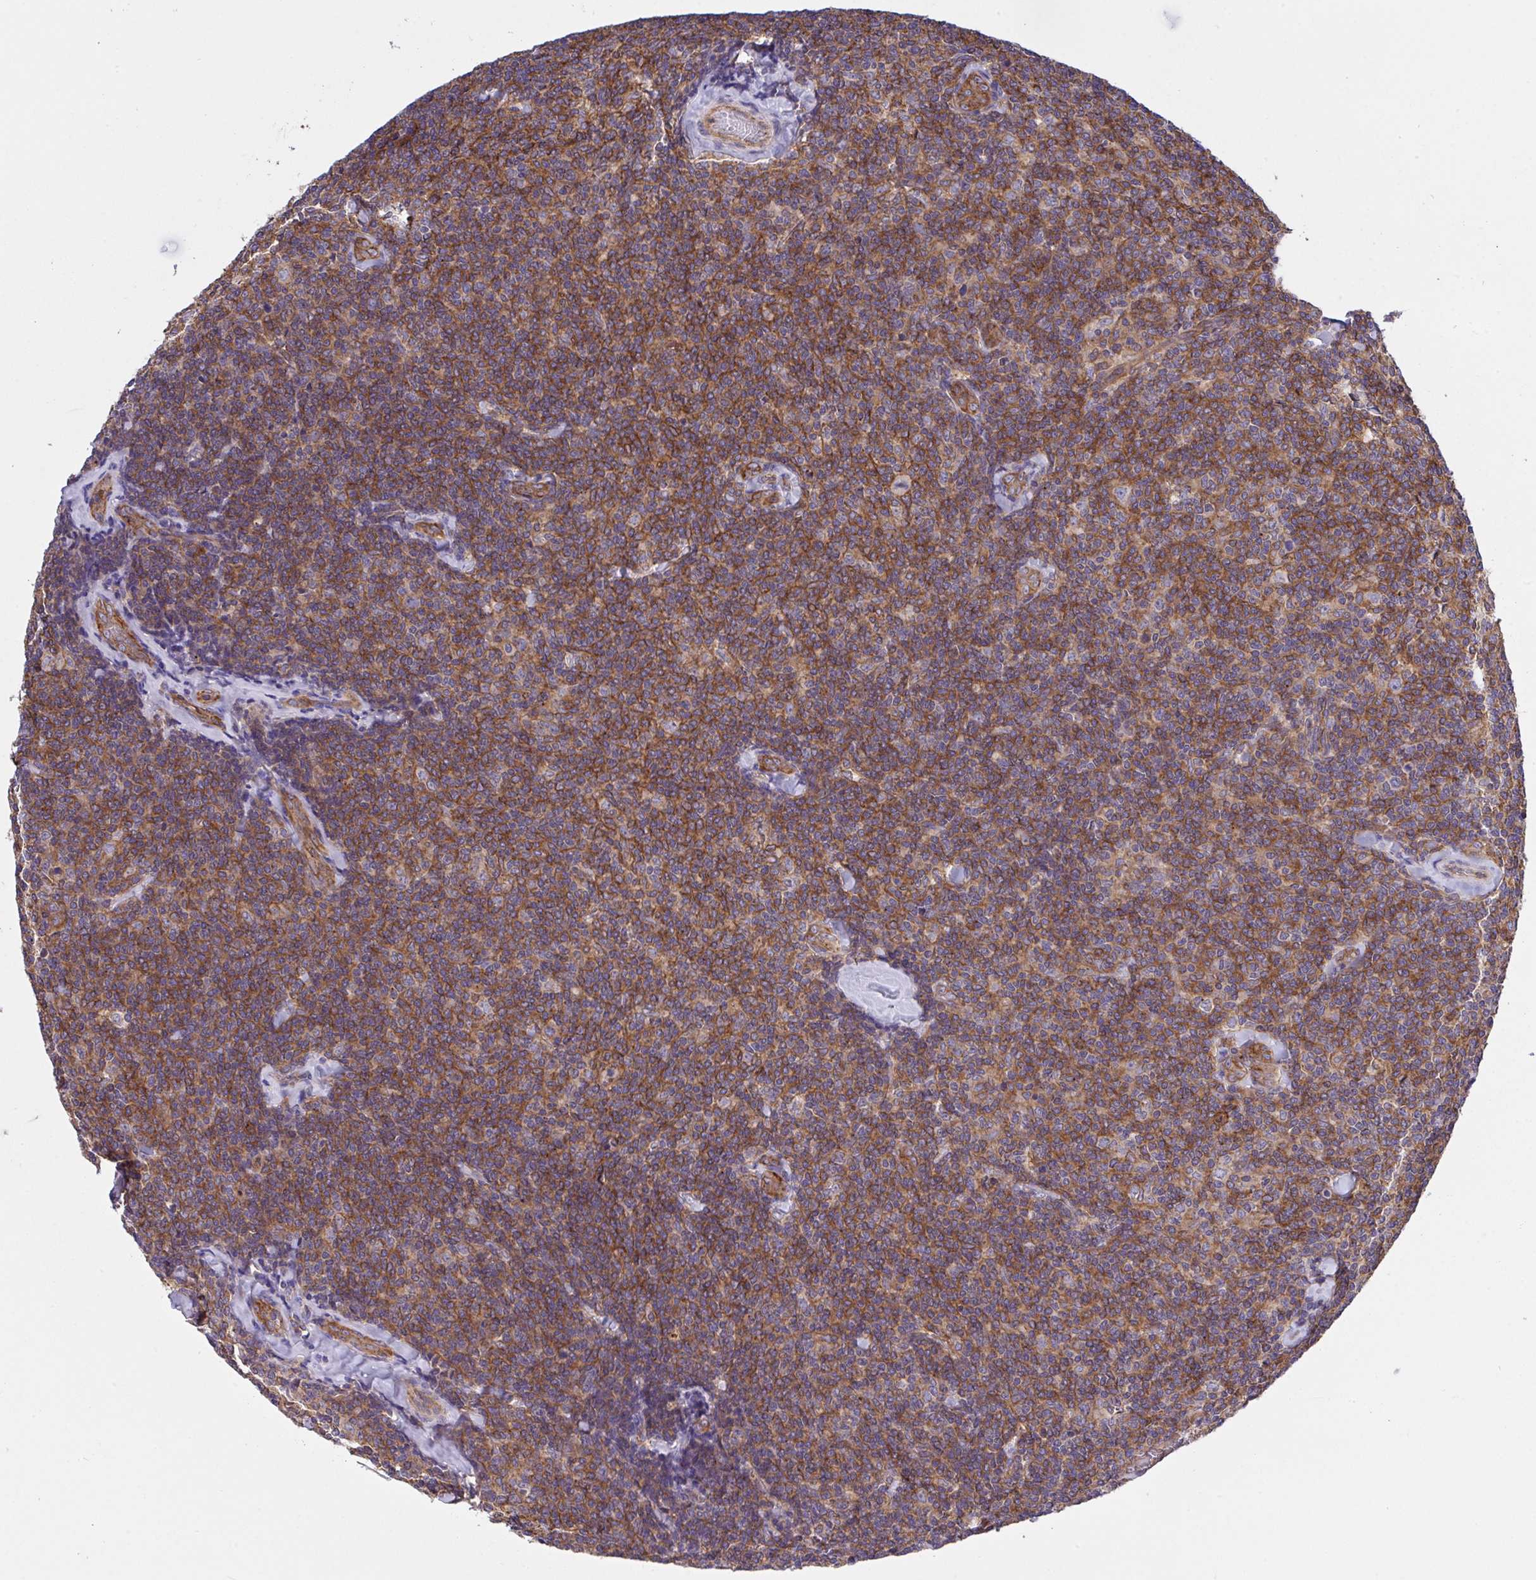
{"staining": {"intensity": "moderate", "quantity": ">75%", "location": "cytoplasmic/membranous"}, "tissue": "lymphoma", "cell_type": "Tumor cells", "image_type": "cancer", "snomed": [{"axis": "morphology", "description": "Malignant lymphoma, non-Hodgkin's type, Low grade"}, {"axis": "topography", "description": "Lymph node"}], "caption": "Immunohistochemical staining of lymphoma demonstrates medium levels of moderate cytoplasmic/membranous protein staining in about >75% of tumor cells.", "gene": "C4orf36", "patient": {"sex": "female", "age": 56}}